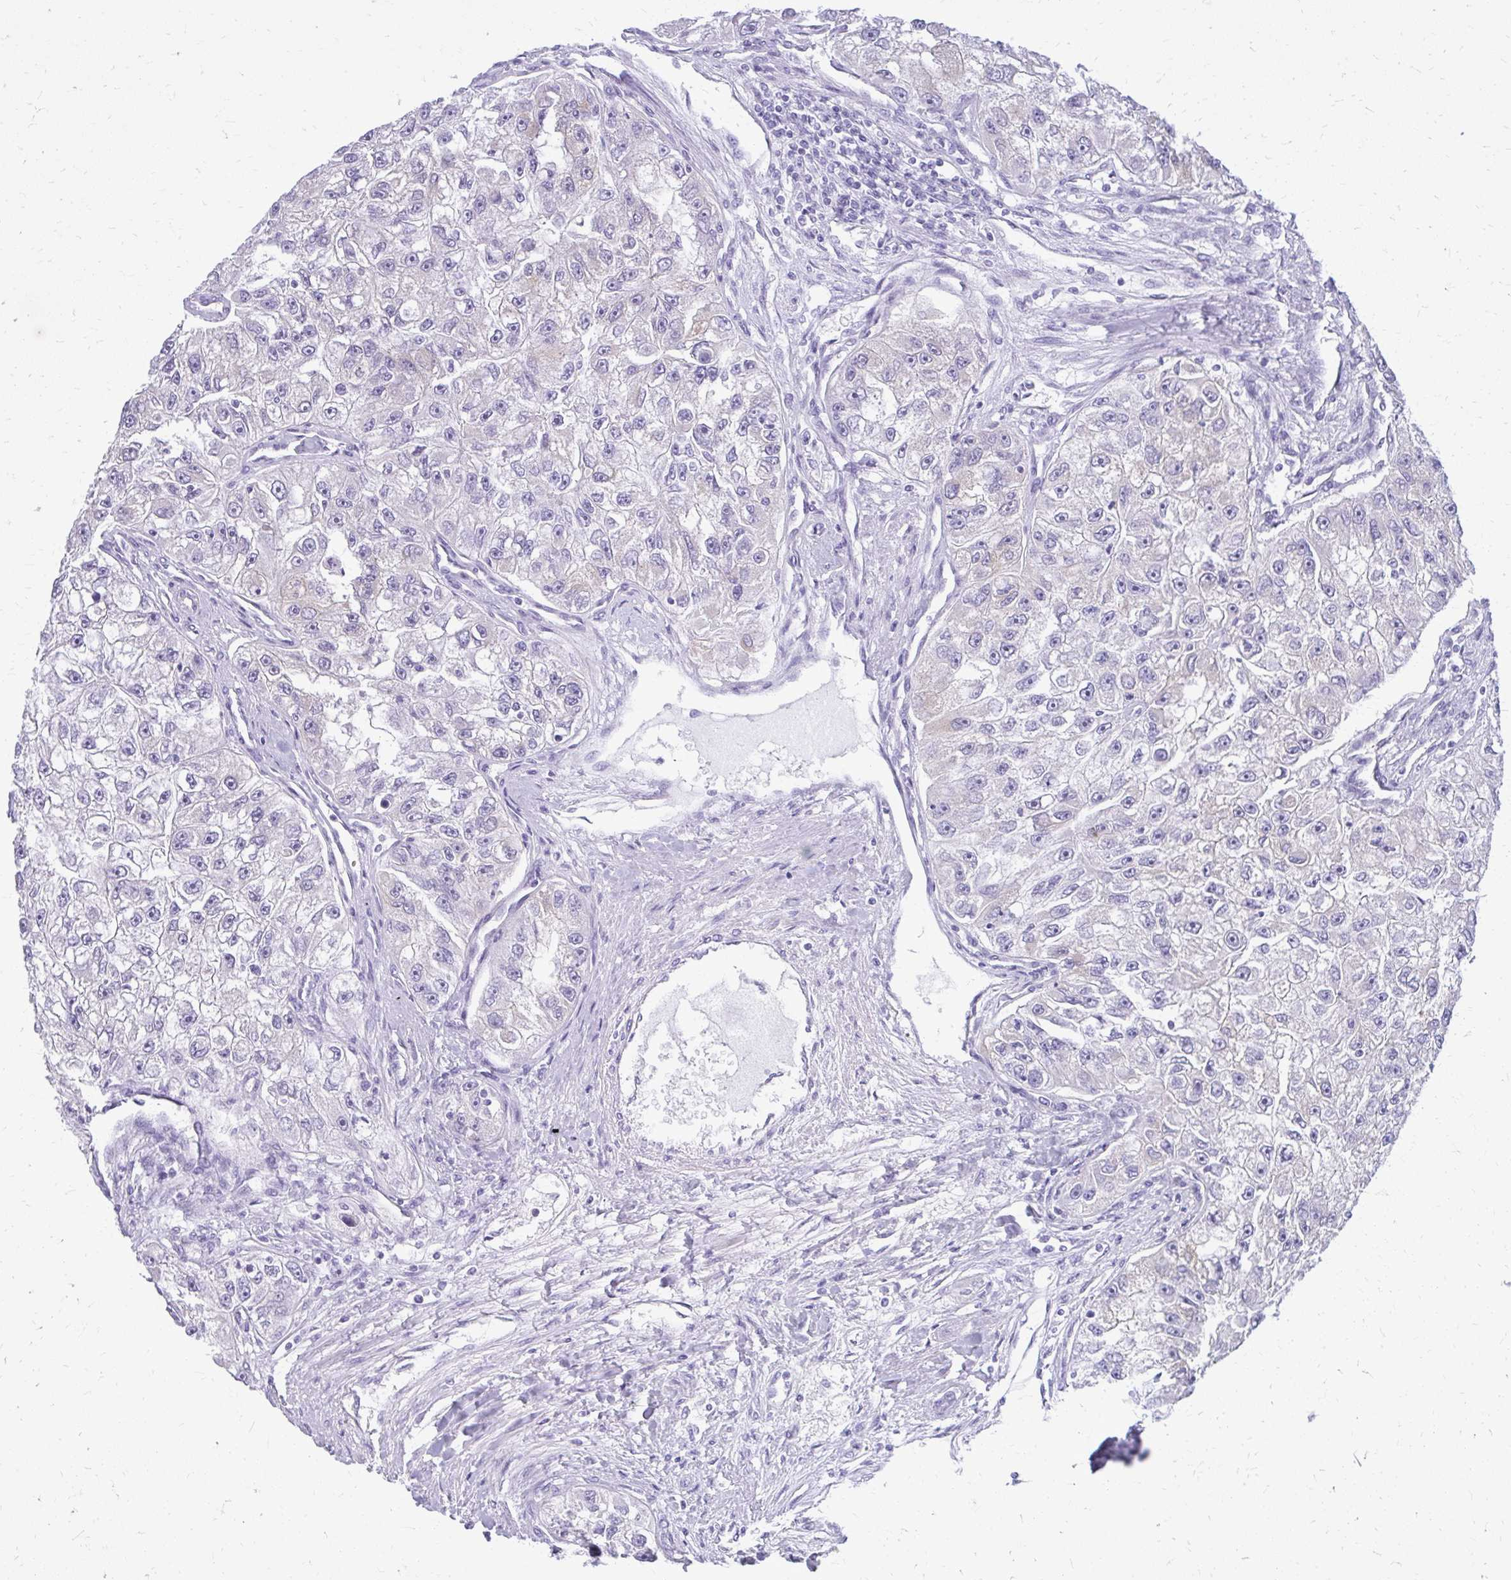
{"staining": {"intensity": "negative", "quantity": "none", "location": "none"}, "tissue": "renal cancer", "cell_type": "Tumor cells", "image_type": "cancer", "snomed": [{"axis": "morphology", "description": "Adenocarcinoma, NOS"}, {"axis": "topography", "description": "Kidney"}], "caption": "The image reveals no staining of tumor cells in renal cancer (adenocarcinoma).", "gene": "PRAP1", "patient": {"sex": "male", "age": 63}}